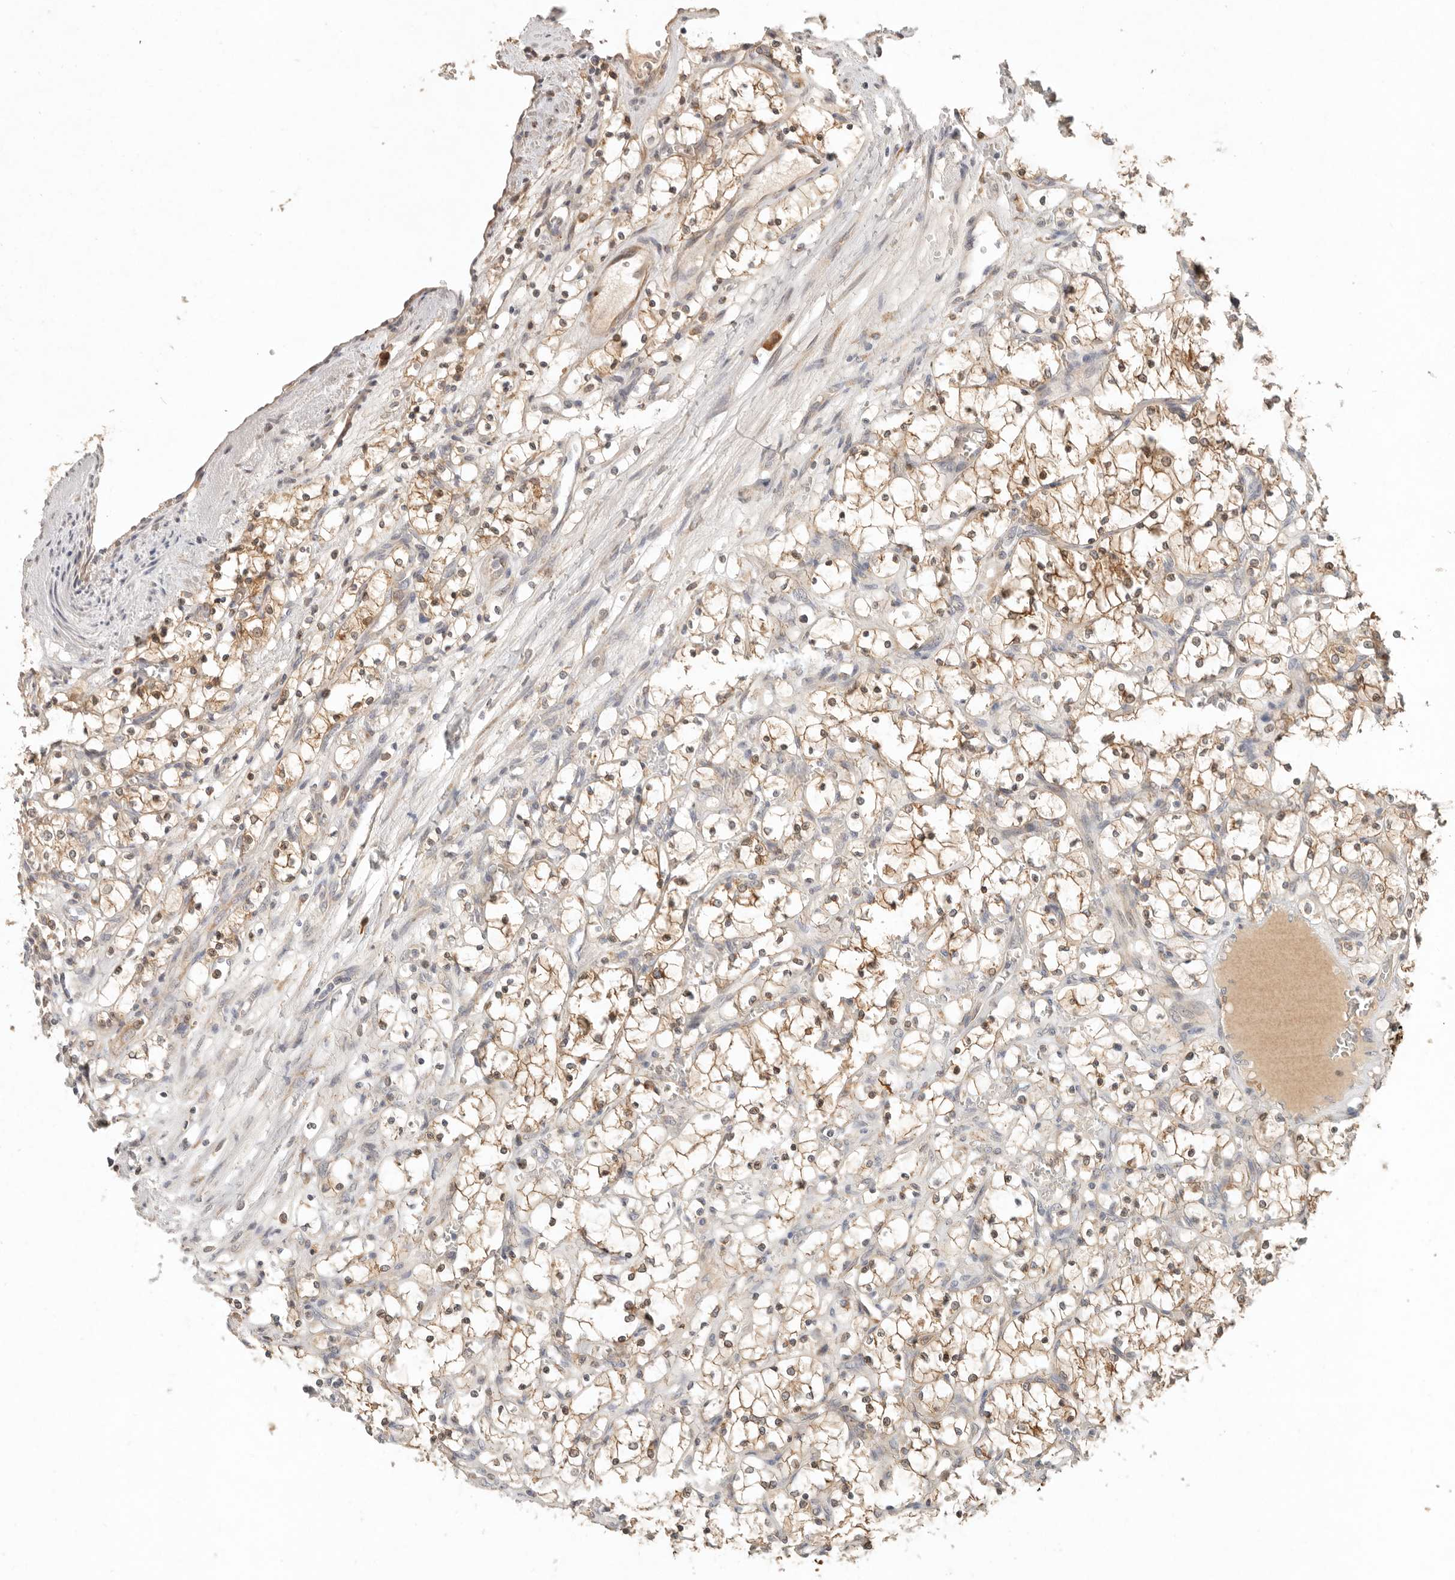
{"staining": {"intensity": "moderate", "quantity": ">75%", "location": "cytoplasmic/membranous"}, "tissue": "renal cancer", "cell_type": "Tumor cells", "image_type": "cancer", "snomed": [{"axis": "morphology", "description": "Adenocarcinoma, NOS"}, {"axis": "topography", "description": "Kidney"}], "caption": "Immunohistochemical staining of adenocarcinoma (renal) demonstrates medium levels of moderate cytoplasmic/membranous staining in approximately >75% of tumor cells.", "gene": "ARHGEF10L", "patient": {"sex": "female", "age": 69}}